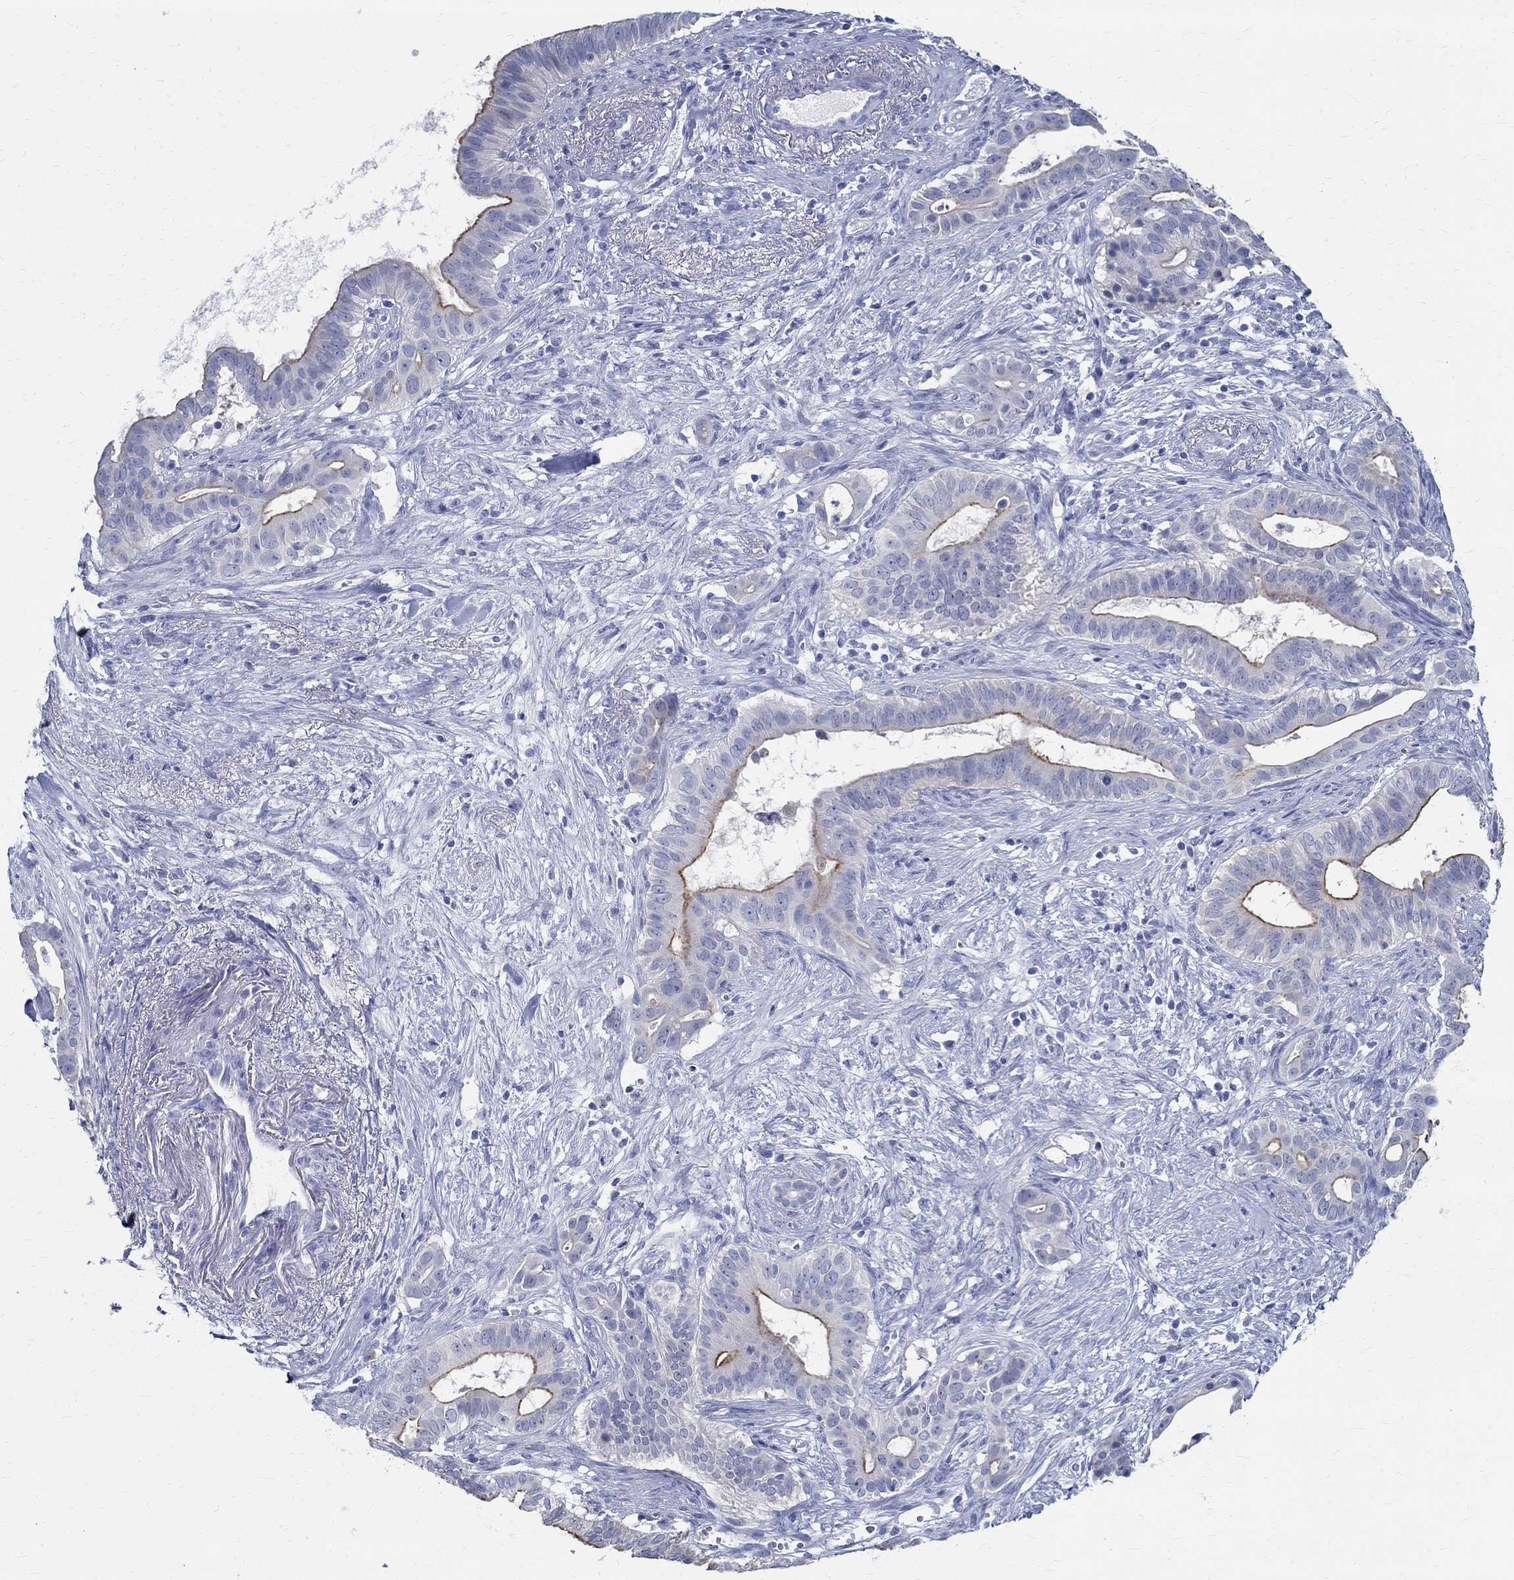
{"staining": {"intensity": "strong", "quantity": "<25%", "location": "cytoplasmic/membranous"}, "tissue": "pancreatic cancer", "cell_type": "Tumor cells", "image_type": "cancer", "snomed": [{"axis": "morphology", "description": "Adenocarcinoma, NOS"}, {"axis": "topography", "description": "Pancreas"}], "caption": "This is a micrograph of immunohistochemistry staining of pancreatic cancer (adenocarcinoma), which shows strong positivity in the cytoplasmic/membranous of tumor cells.", "gene": "BSPRY", "patient": {"sex": "male", "age": 61}}